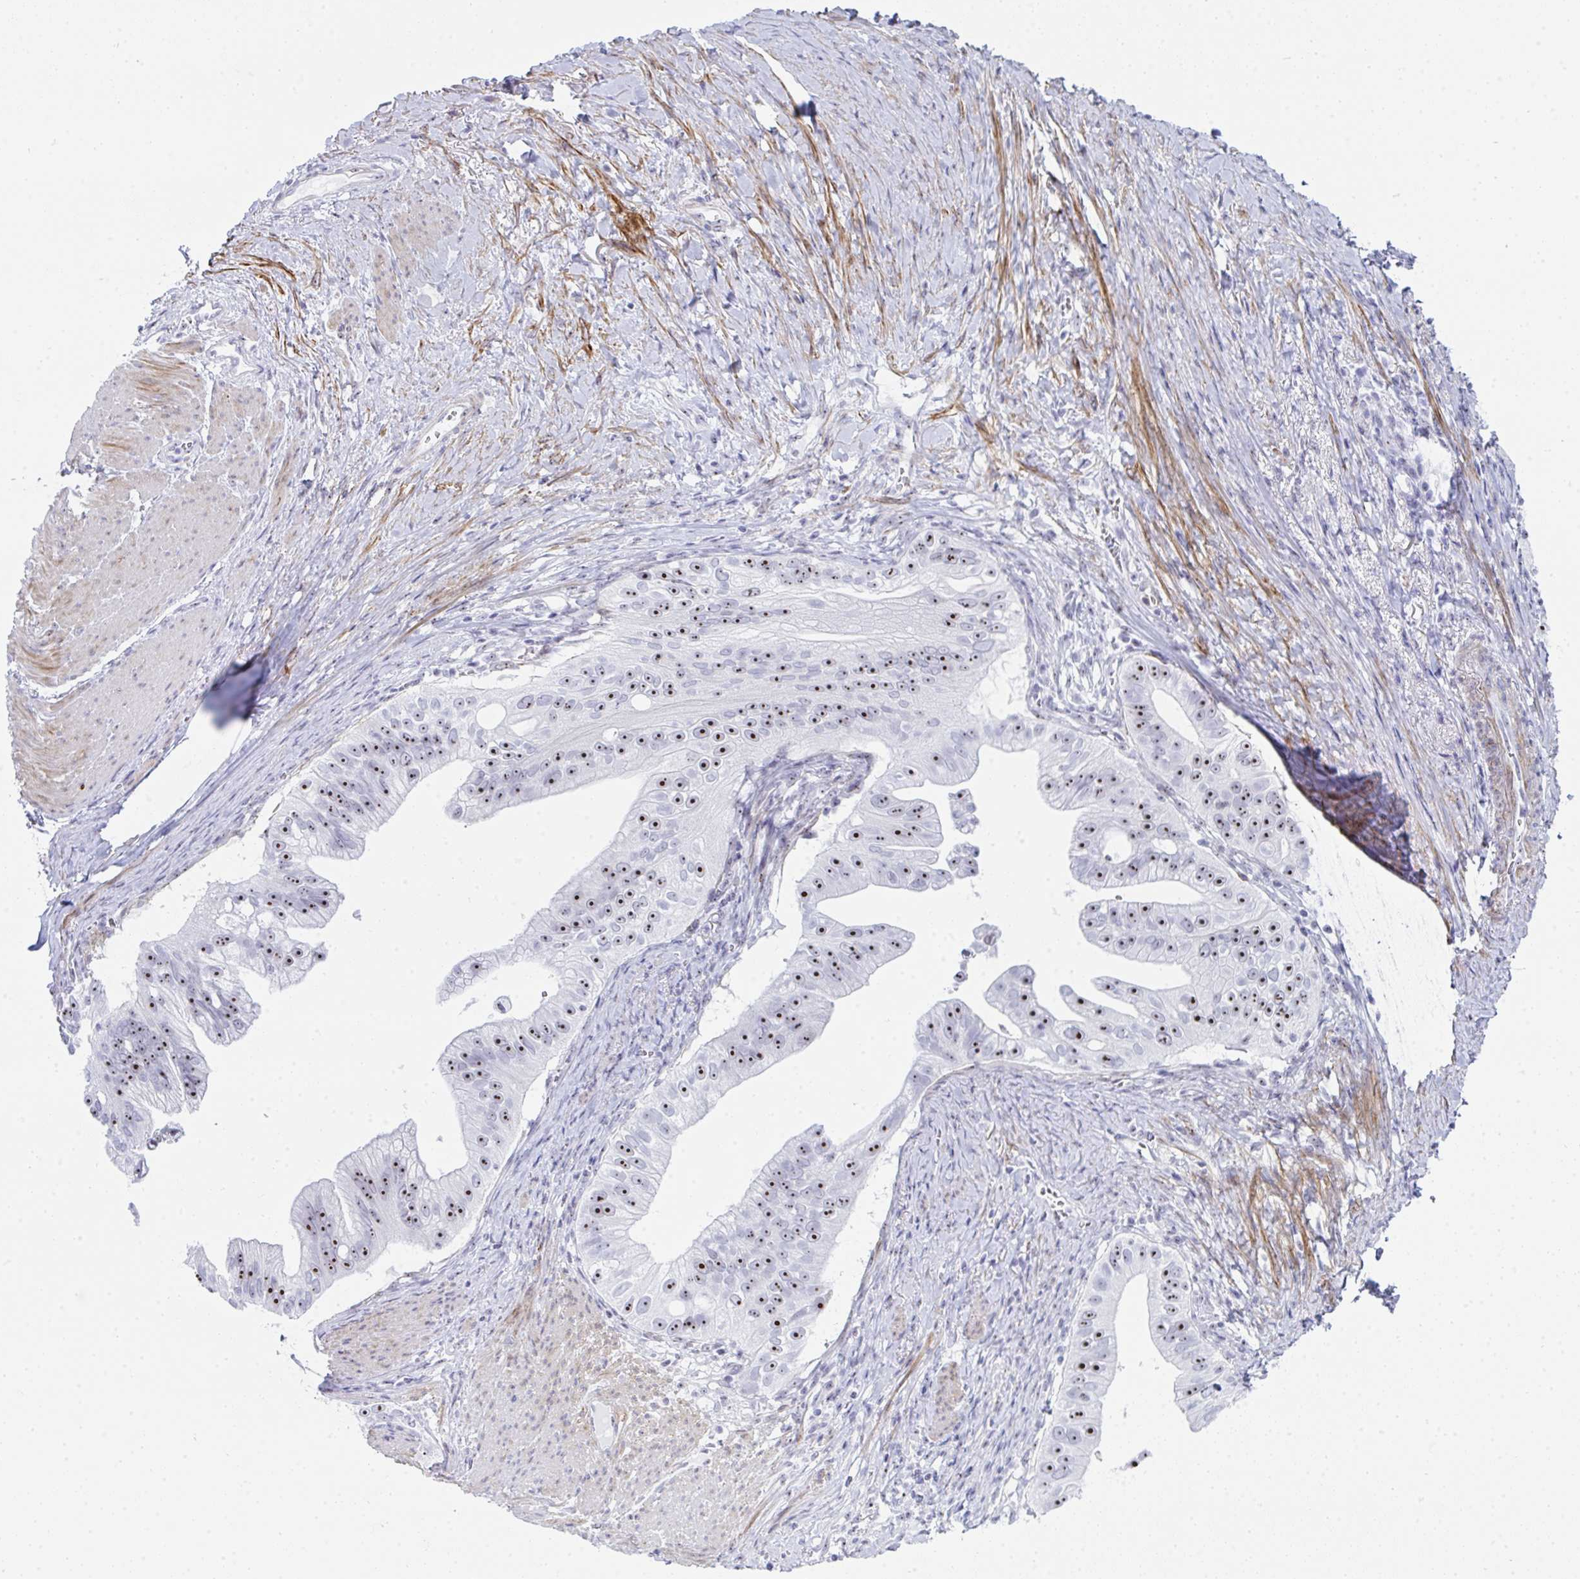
{"staining": {"intensity": "strong", "quantity": ">75%", "location": "nuclear"}, "tissue": "pancreatic cancer", "cell_type": "Tumor cells", "image_type": "cancer", "snomed": [{"axis": "morphology", "description": "Adenocarcinoma, NOS"}, {"axis": "topography", "description": "Pancreas"}], "caption": "A brown stain highlights strong nuclear expression of a protein in pancreatic cancer tumor cells. The protein is shown in brown color, while the nuclei are stained blue.", "gene": "NOP10", "patient": {"sex": "male", "age": 70}}